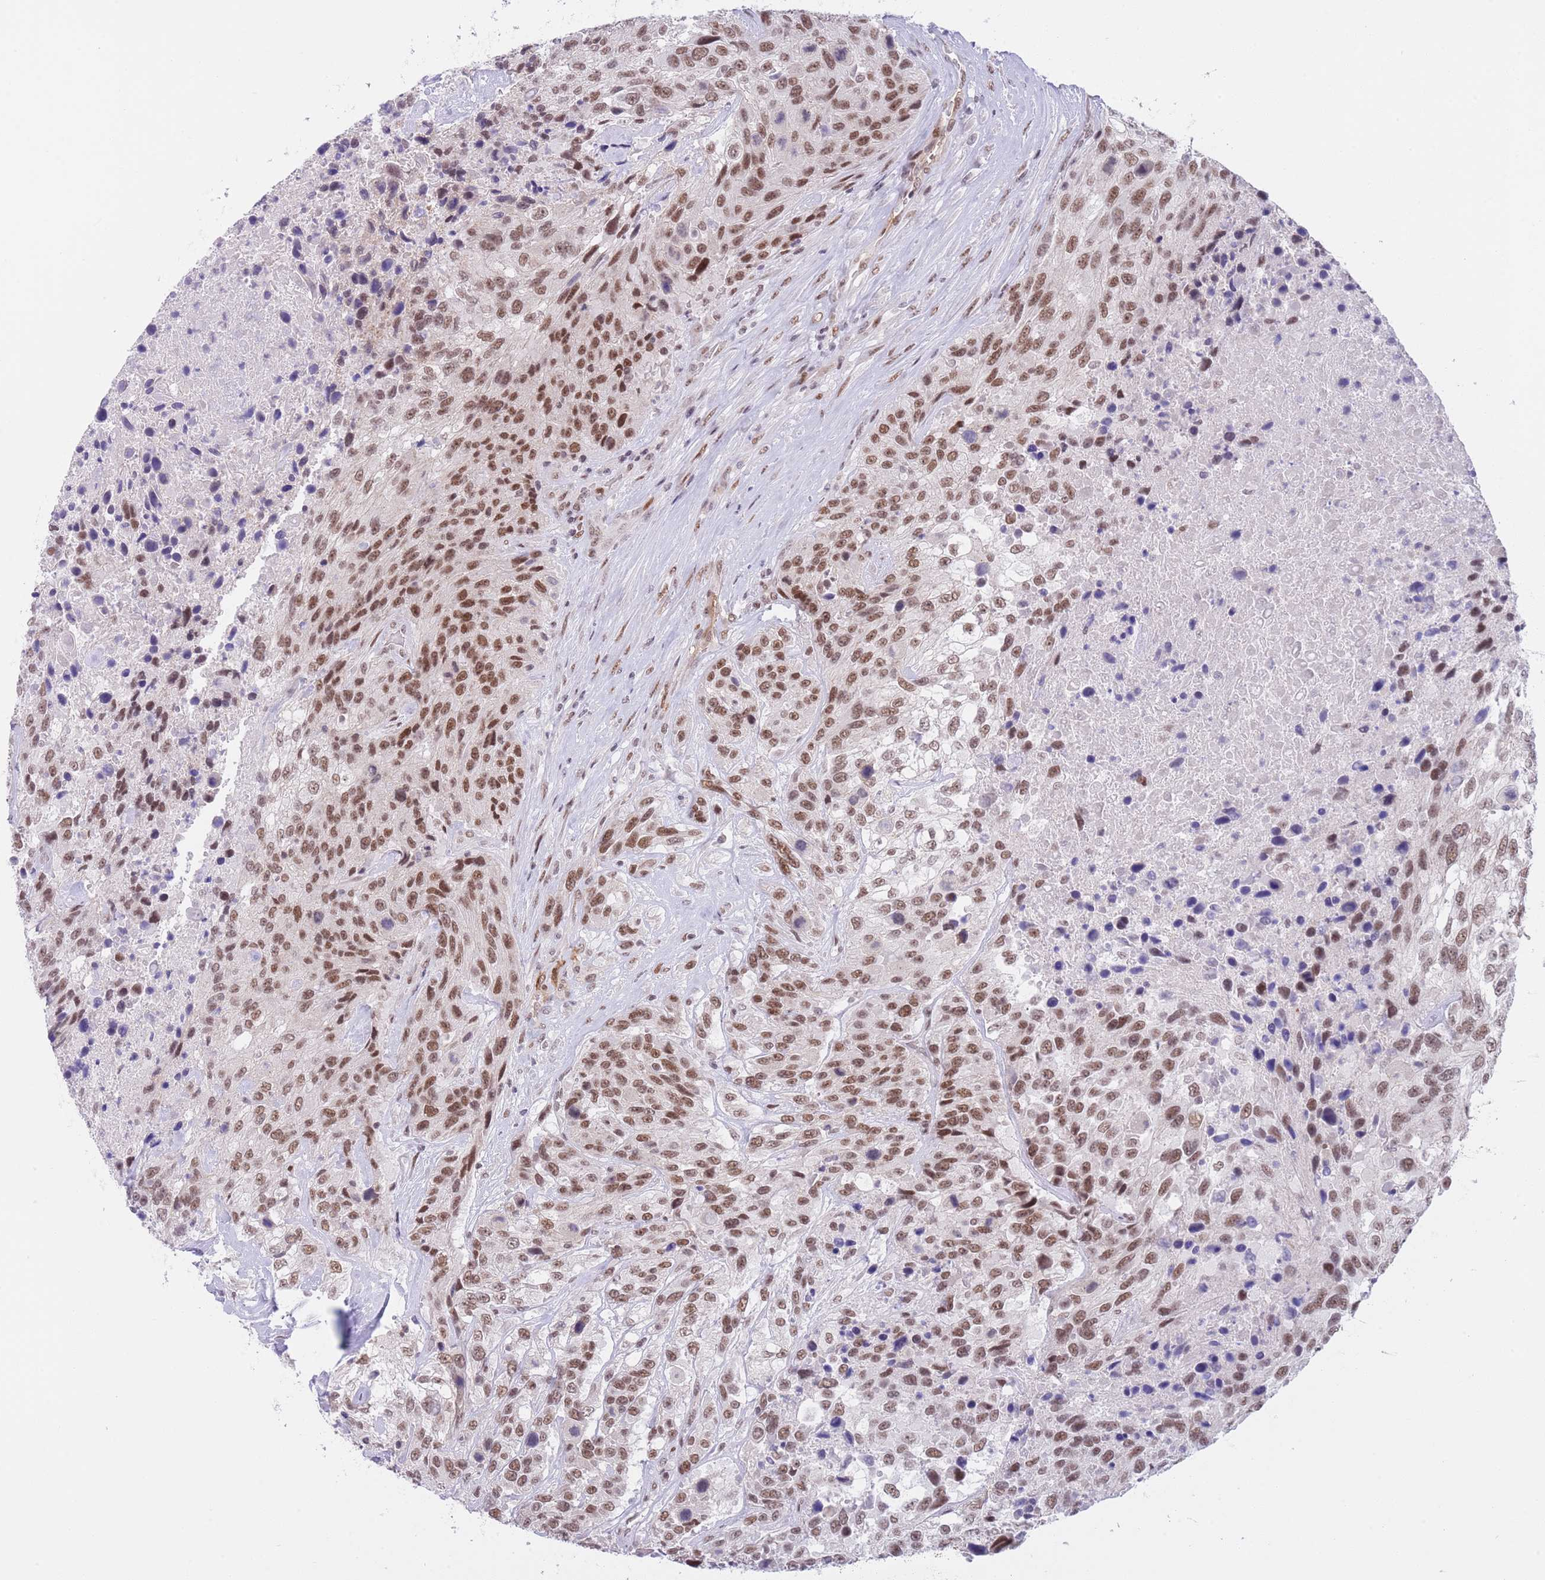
{"staining": {"intensity": "moderate", "quantity": ">75%", "location": "nuclear"}, "tissue": "urothelial cancer", "cell_type": "Tumor cells", "image_type": "cancer", "snomed": [{"axis": "morphology", "description": "Urothelial carcinoma, High grade"}, {"axis": "topography", "description": "Urinary bladder"}], "caption": "Human urothelial cancer stained for a protein (brown) displays moderate nuclear positive positivity in approximately >75% of tumor cells.", "gene": "RFX1", "patient": {"sex": "female", "age": 70}}